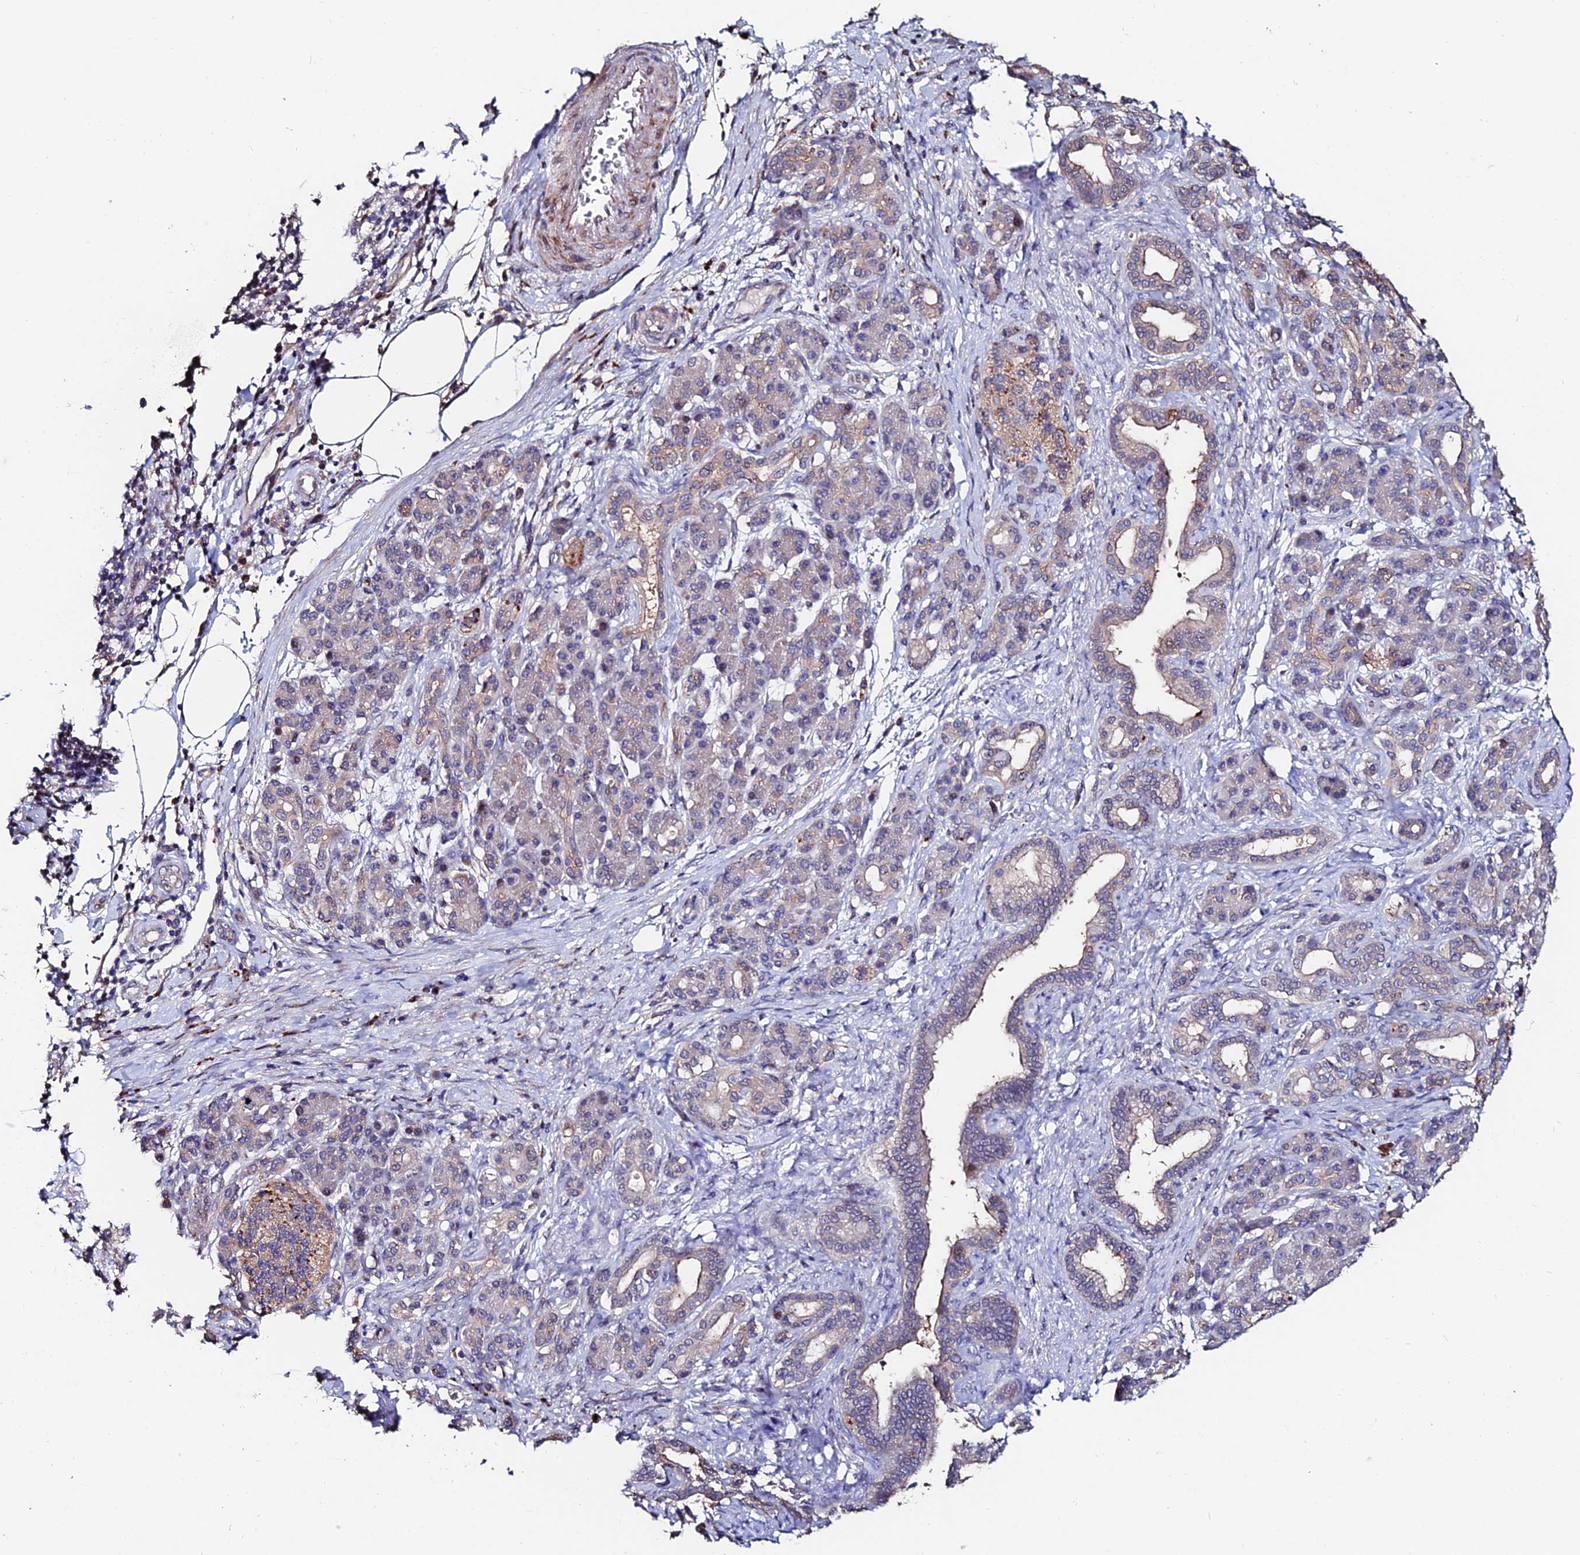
{"staining": {"intensity": "weak", "quantity": "<25%", "location": "cytoplasmic/membranous"}, "tissue": "pancreatic cancer", "cell_type": "Tumor cells", "image_type": "cancer", "snomed": [{"axis": "morphology", "description": "Adenocarcinoma, NOS"}, {"axis": "topography", "description": "Pancreas"}], "caption": "This is a photomicrograph of immunohistochemistry staining of adenocarcinoma (pancreatic), which shows no staining in tumor cells. (Brightfield microscopy of DAB (3,3'-diaminobenzidine) immunohistochemistry at high magnification).", "gene": "ACTR5", "patient": {"sex": "female", "age": 55}}